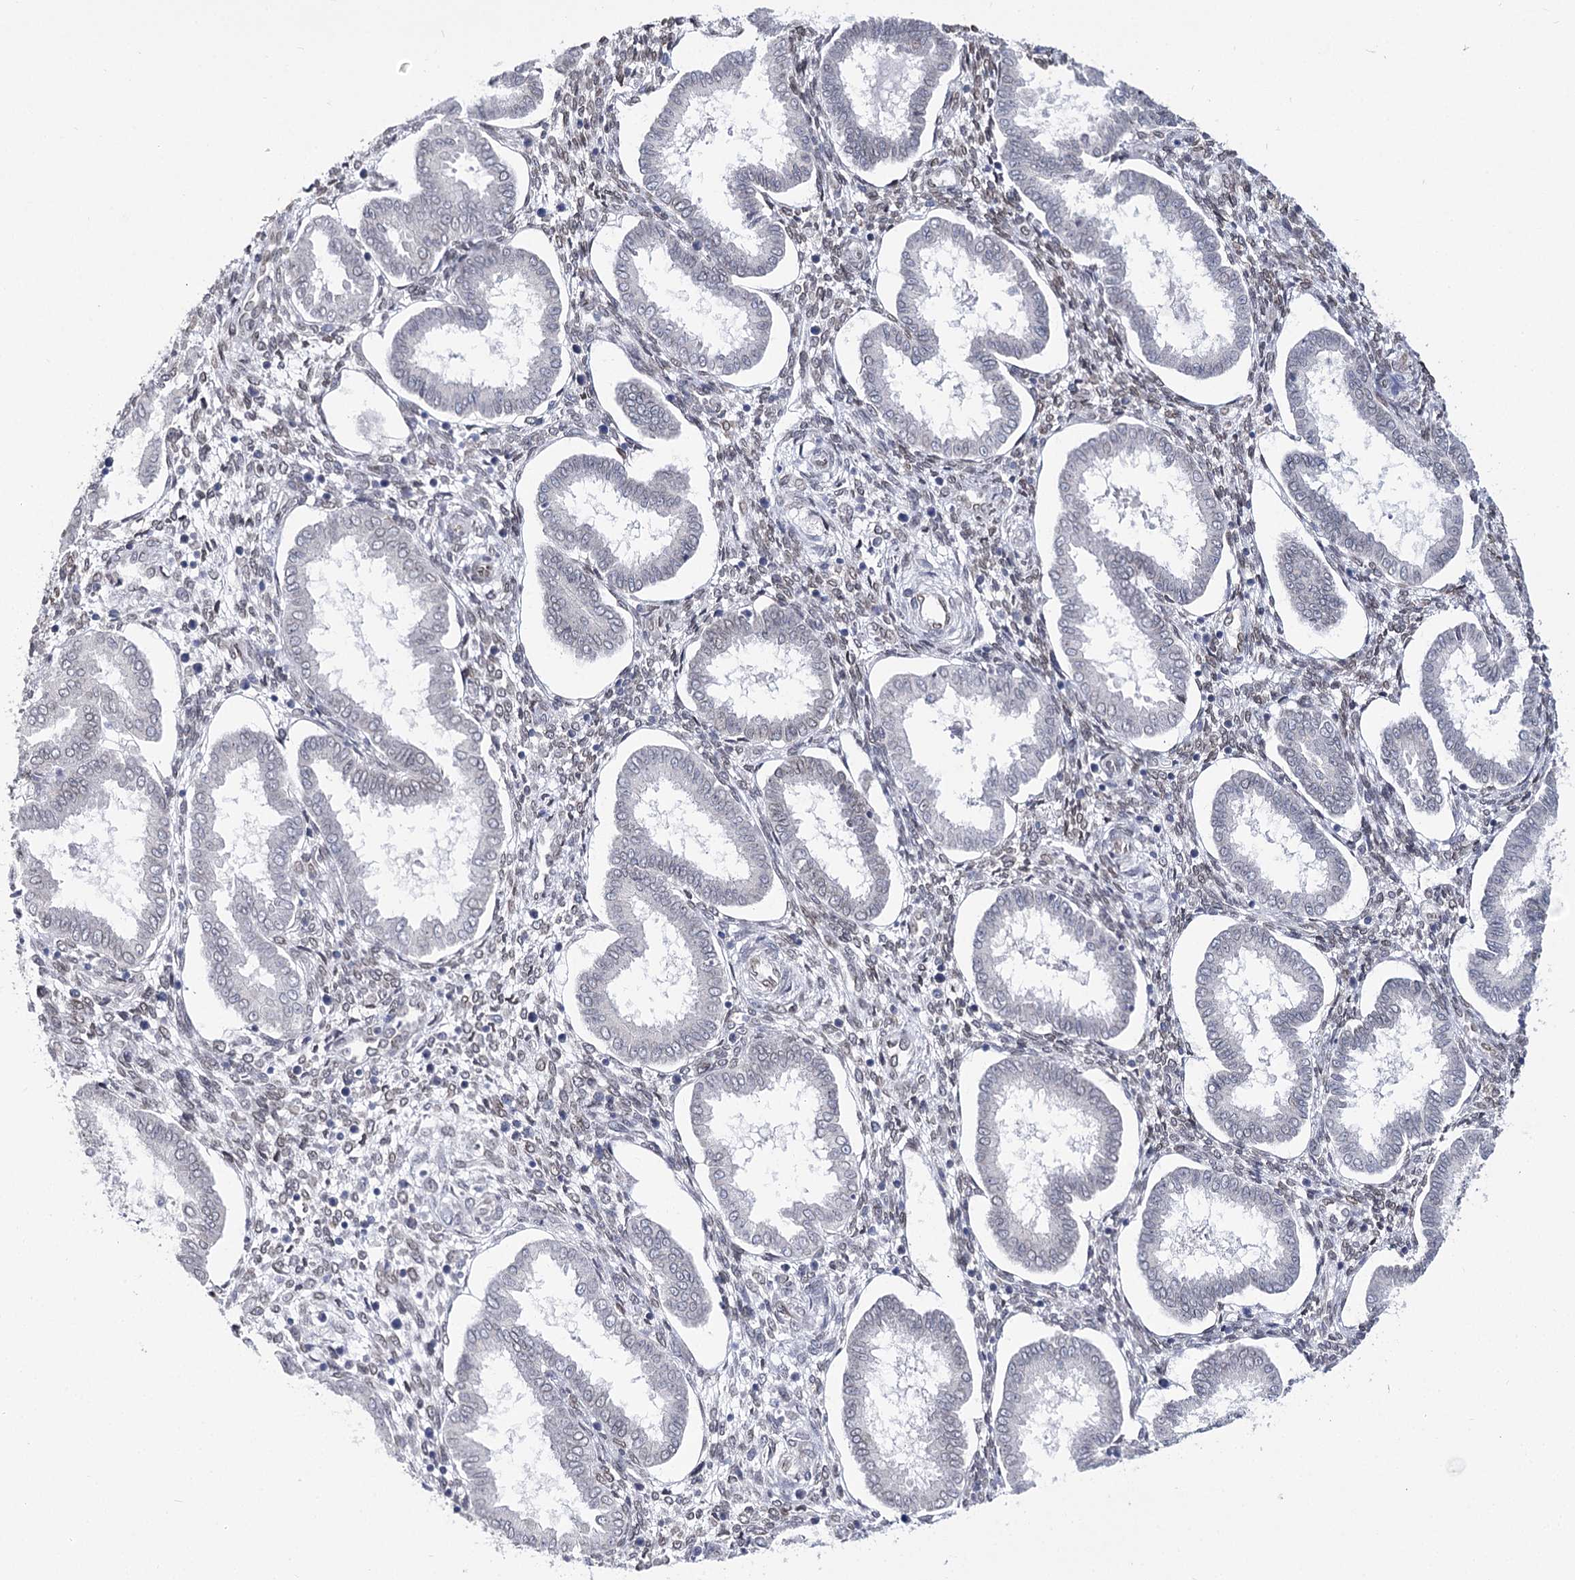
{"staining": {"intensity": "weak", "quantity": "25%-75%", "location": "cytoplasmic/membranous,nuclear"}, "tissue": "endometrium", "cell_type": "Cells in endometrial stroma", "image_type": "normal", "snomed": [{"axis": "morphology", "description": "Normal tissue, NOS"}, {"axis": "topography", "description": "Endometrium"}], "caption": "Endometrium was stained to show a protein in brown. There is low levels of weak cytoplasmic/membranous,nuclear expression in approximately 25%-75% of cells in endometrial stroma. (DAB IHC with brightfield microscopy, high magnification).", "gene": "TMEM201", "patient": {"sex": "female", "age": 24}}